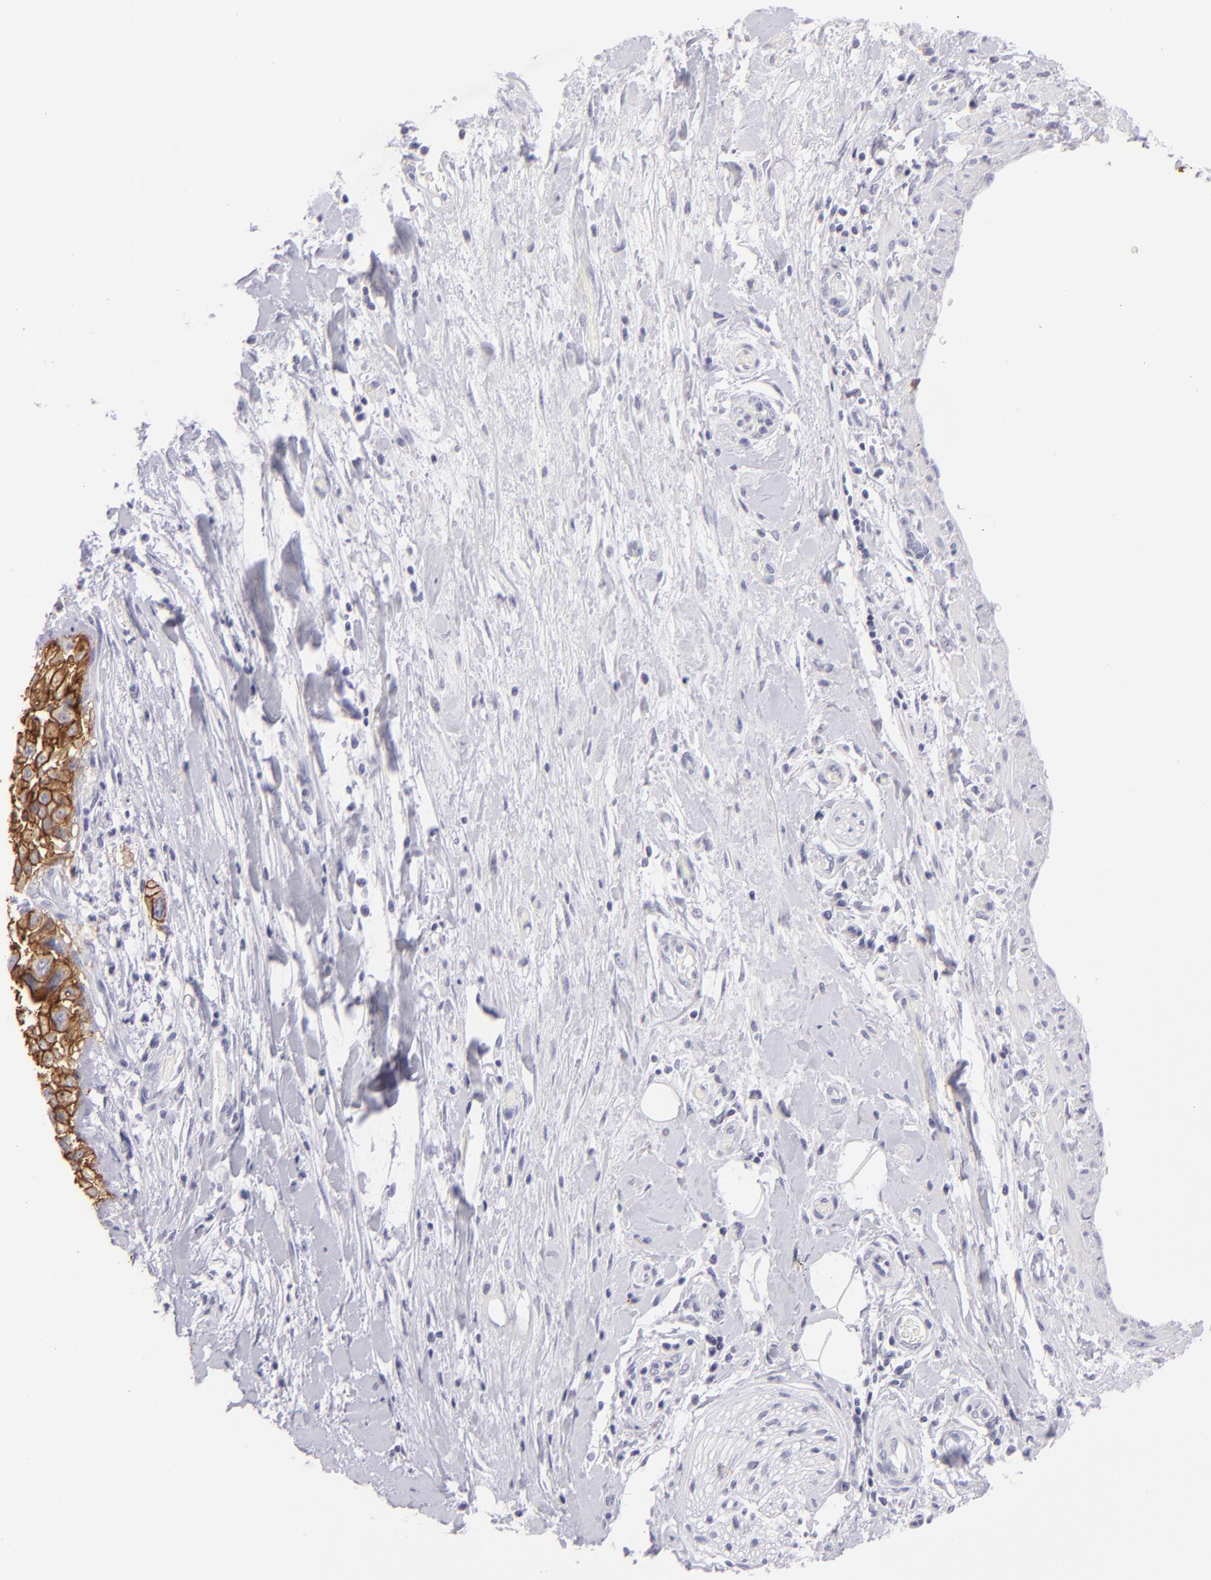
{"staining": {"intensity": "strong", "quantity": ">75%", "location": "cytoplasmic/membranous"}, "tissue": "pancreatic cancer", "cell_type": "Tumor cells", "image_type": "cancer", "snomed": [{"axis": "morphology", "description": "Adenocarcinoma, NOS"}, {"axis": "topography", "description": "Pancreas"}], "caption": "The image exhibits a brown stain indicating the presence of a protein in the cytoplasmic/membranous of tumor cells in adenocarcinoma (pancreatic). The protein is stained brown, and the nuclei are stained in blue (DAB (3,3'-diaminobenzidine) IHC with brightfield microscopy, high magnification).", "gene": "CLDN4", "patient": {"sex": "female", "age": 52}}